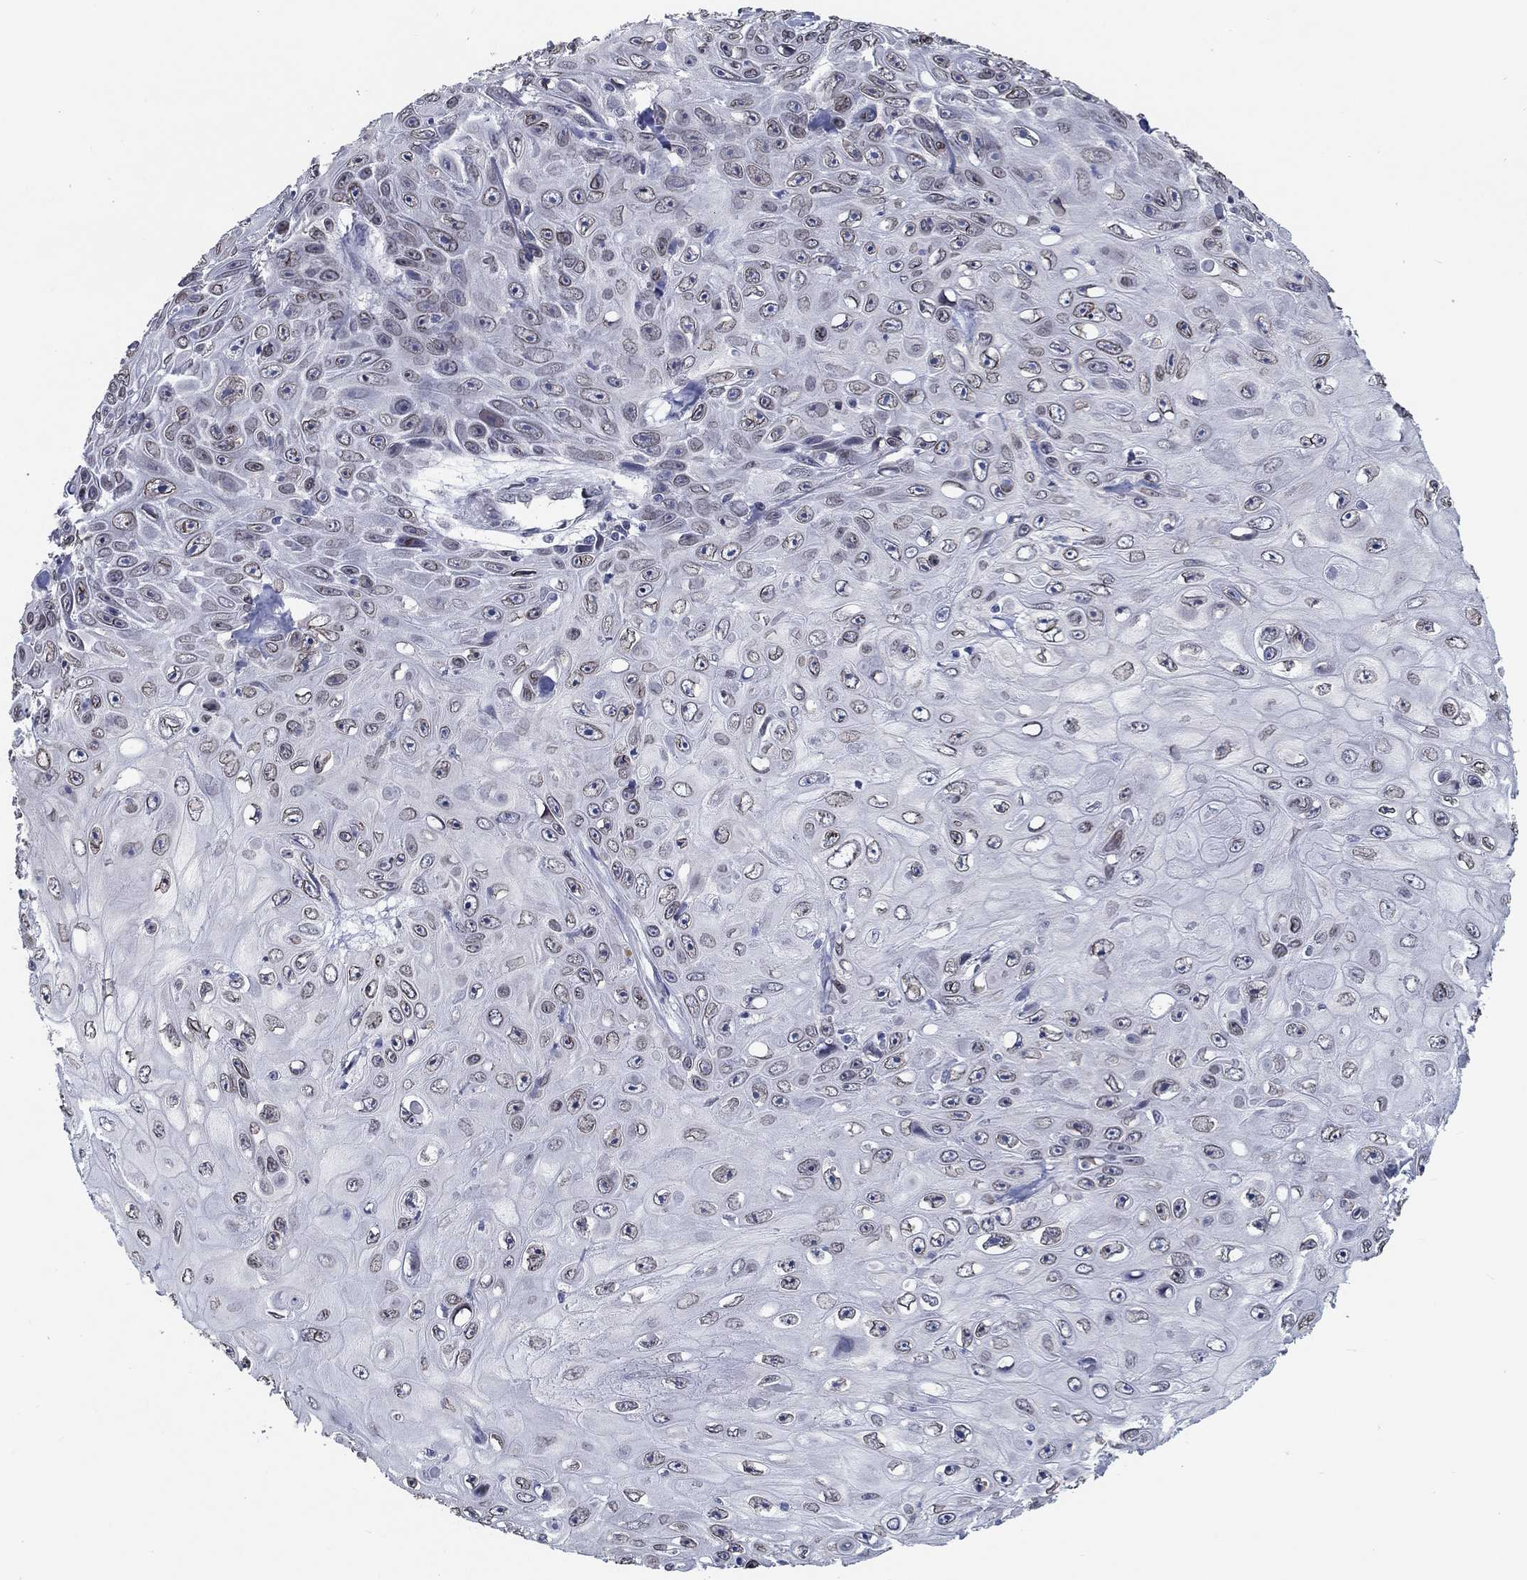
{"staining": {"intensity": "negative", "quantity": "none", "location": "none"}, "tissue": "skin cancer", "cell_type": "Tumor cells", "image_type": "cancer", "snomed": [{"axis": "morphology", "description": "Squamous cell carcinoma, NOS"}, {"axis": "topography", "description": "Skin"}], "caption": "Image shows no protein staining in tumor cells of squamous cell carcinoma (skin) tissue. The staining was performed using DAB to visualize the protein expression in brown, while the nuclei were stained in blue with hematoxylin (Magnification: 20x).", "gene": "NUP155", "patient": {"sex": "male", "age": 82}}